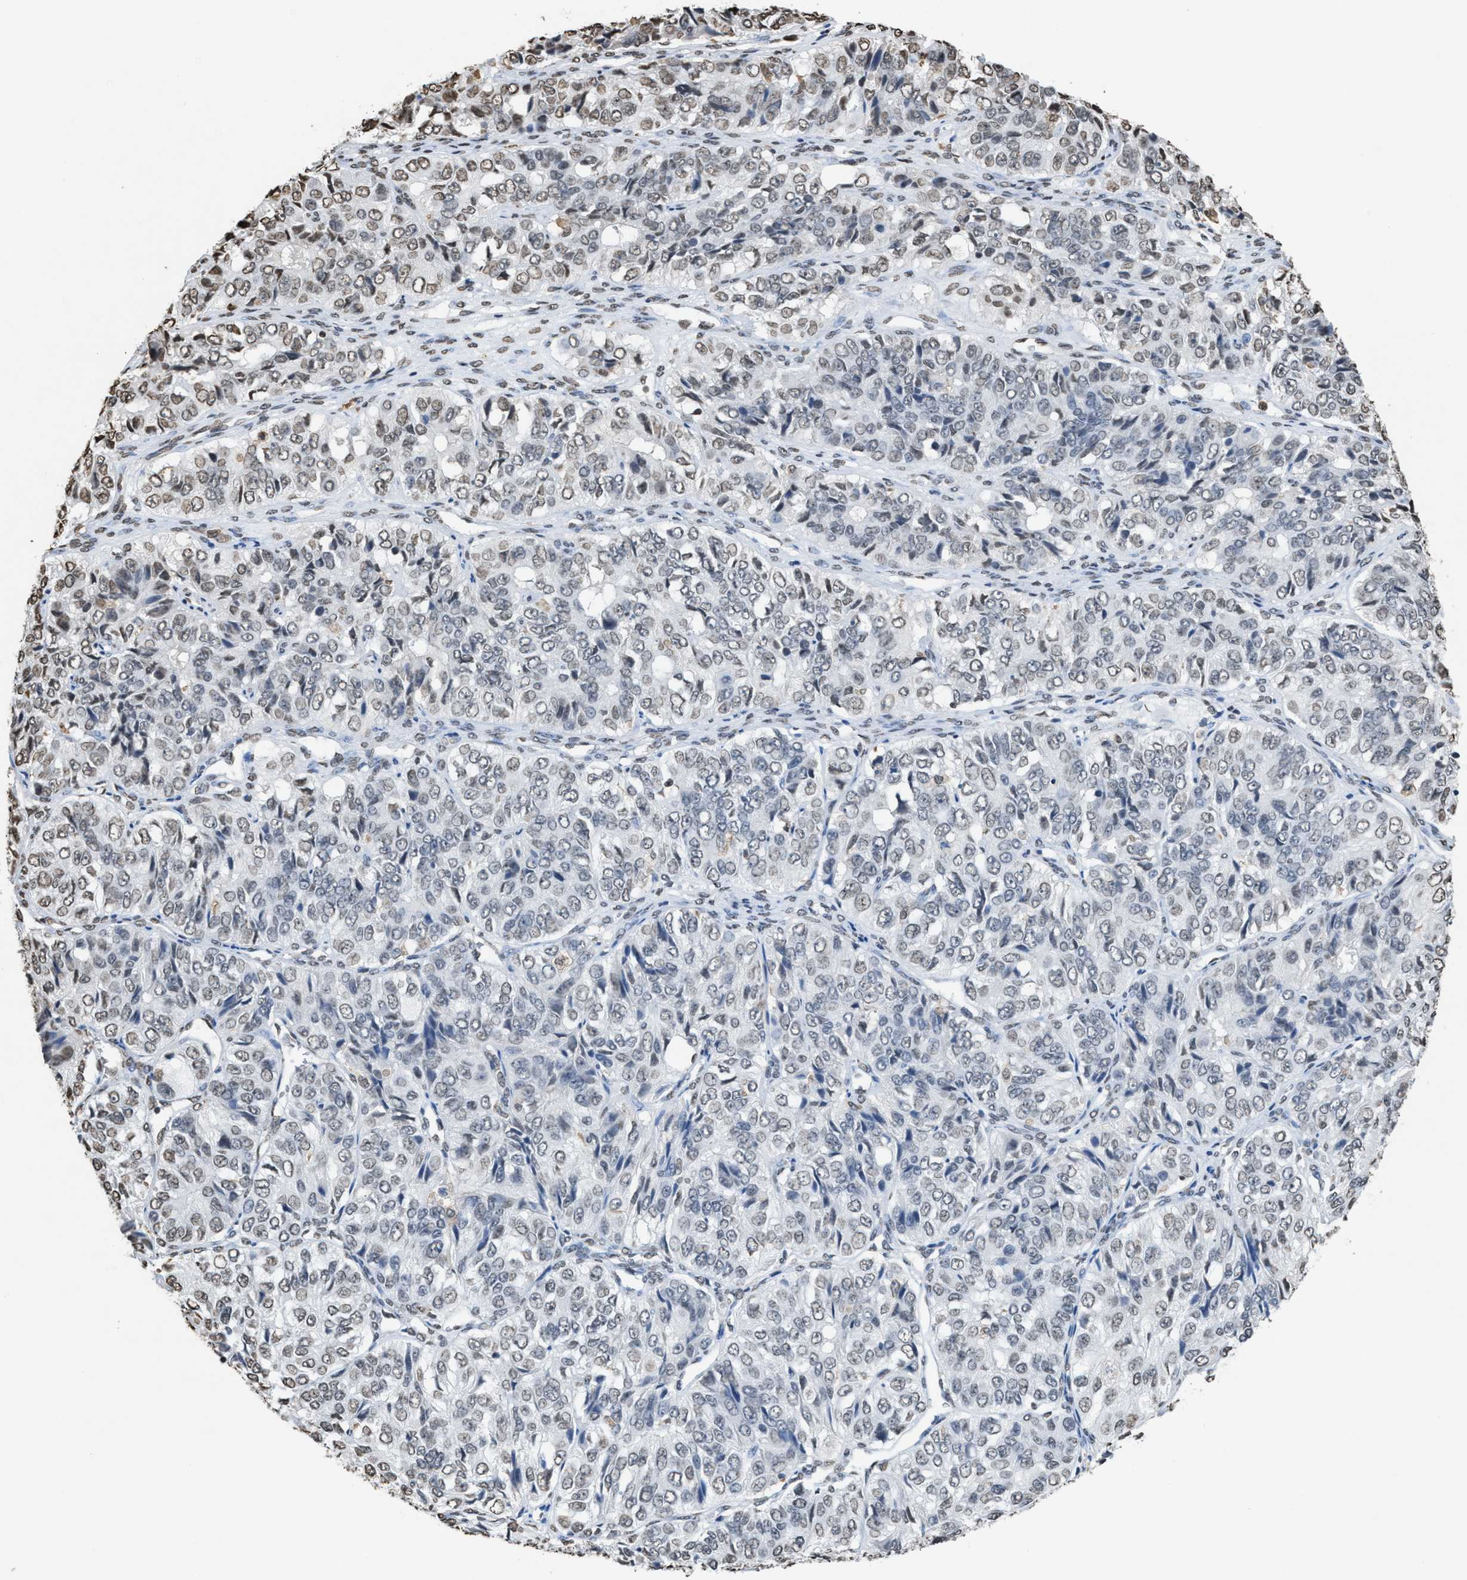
{"staining": {"intensity": "weak", "quantity": "<25%", "location": "nuclear"}, "tissue": "ovarian cancer", "cell_type": "Tumor cells", "image_type": "cancer", "snomed": [{"axis": "morphology", "description": "Carcinoma, endometroid"}, {"axis": "topography", "description": "Ovary"}], "caption": "A histopathology image of human ovarian endometroid carcinoma is negative for staining in tumor cells.", "gene": "NUP88", "patient": {"sex": "female", "age": 51}}